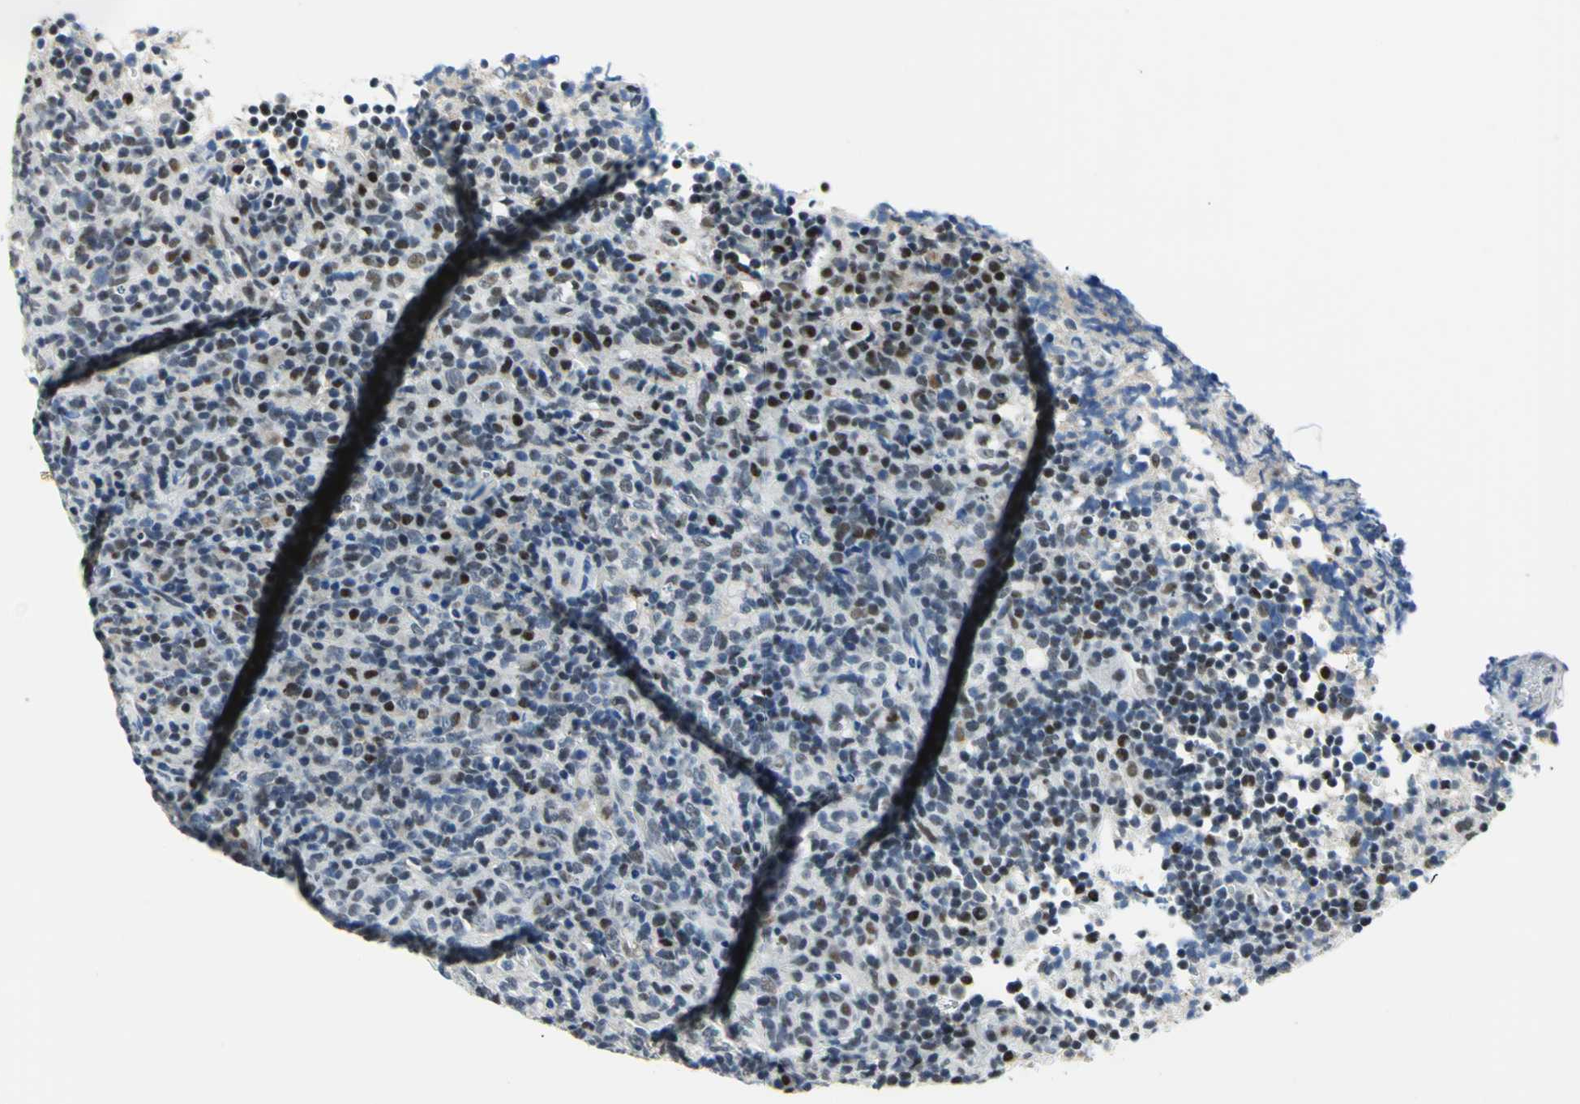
{"staining": {"intensity": "moderate", "quantity": "25%-75%", "location": "nuclear"}, "tissue": "lymphoma", "cell_type": "Tumor cells", "image_type": "cancer", "snomed": [{"axis": "morphology", "description": "Malignant lymphoma, non-Hodgkin's type, High grade"}, {"axis": "topography", "description": "Lymph node"}], "caption": "There is medium levels of moderate nuclear expression in tumor cells of high-grade malignant lymphoma, non-Hodgkin's type, as demonstrated by immunohistochemical staining (brown color).", "gene": "RAD17", "patient": {"sex": "female", "age": 76}}